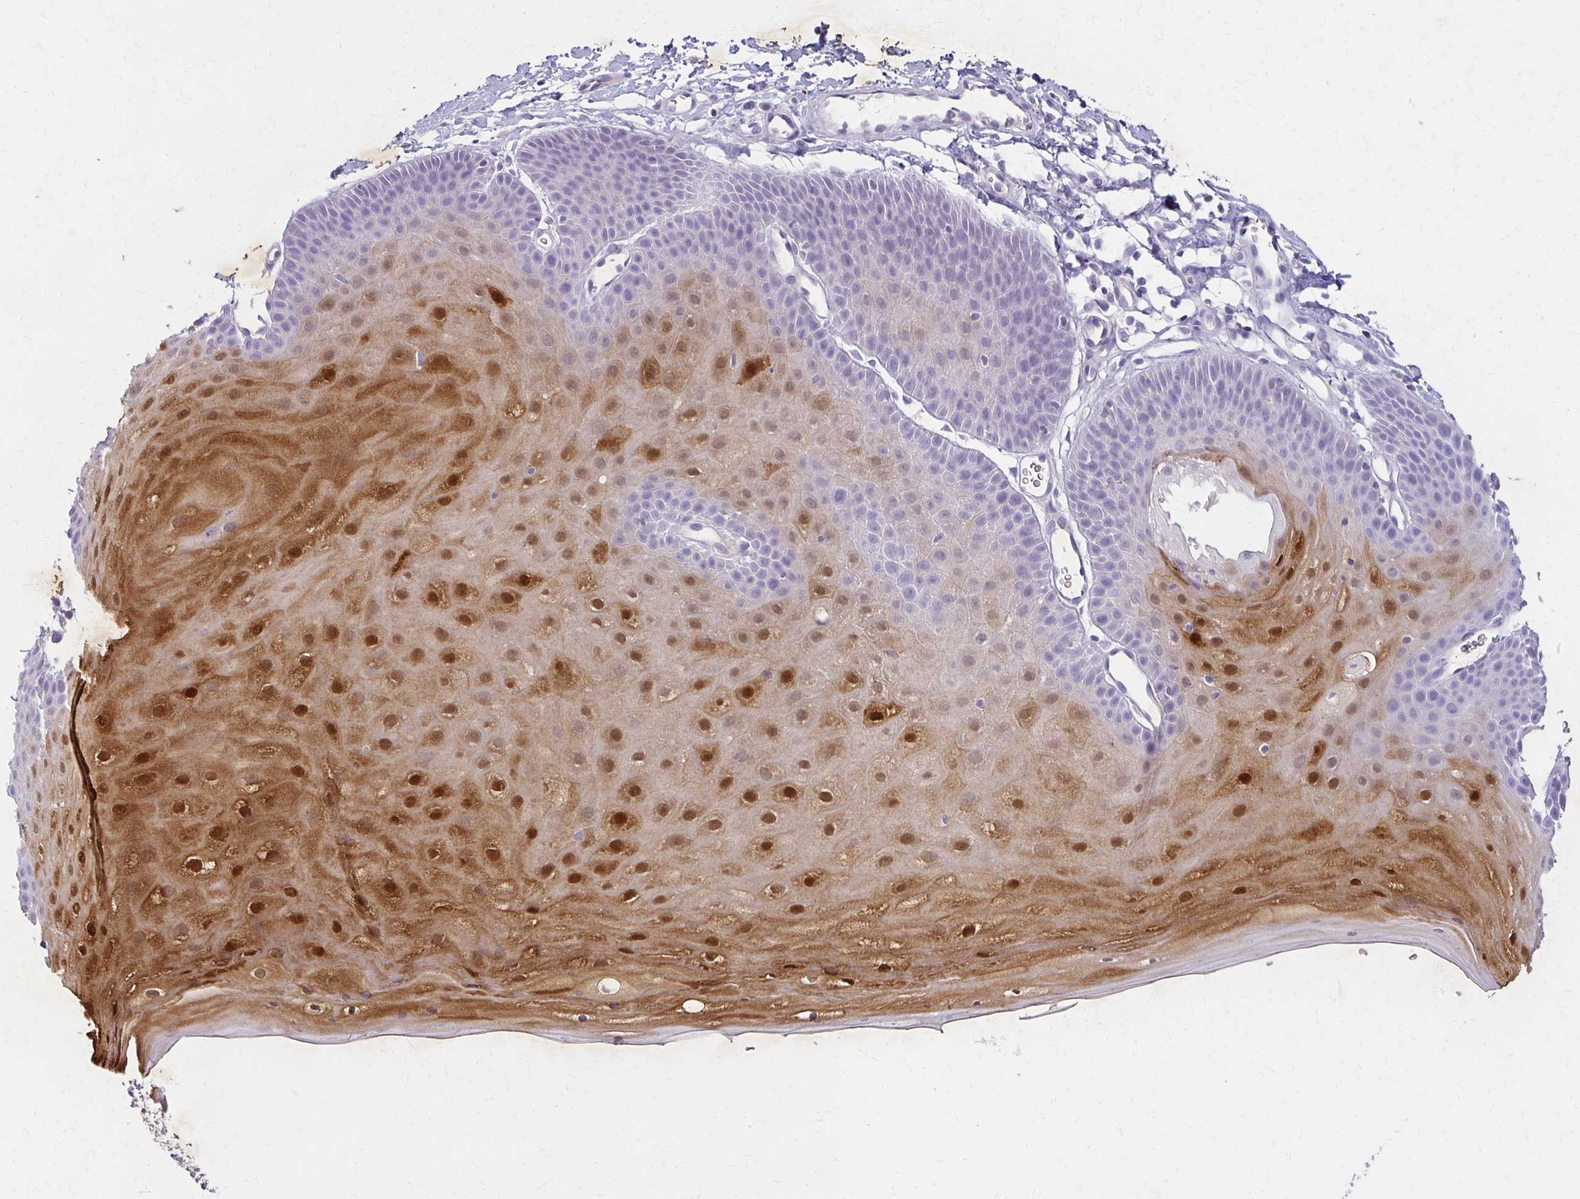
{"staining": {"intensity": "moderate", "quantity": "<25%", "location": "cytoplasmic/membranous,nuclear"}, "tissue": "skin", "cell_type": "Epidermal cells", "image_type": "normal", "snomed": [{"axis": "morphology", "description": "Normal tissue, NOS"}, {"axis": "topography", "description": "Anal"}], "caption": "Immunohistochemistry micrograph of unremarkable skin stained for a protein (brown), which displays low levels of moderate cytoplasmic/membranous,nuclear expression in approximately <25% of epidermal cells.", "gene": "BBS12", "patient": {"sex": "male", "age": 53}}